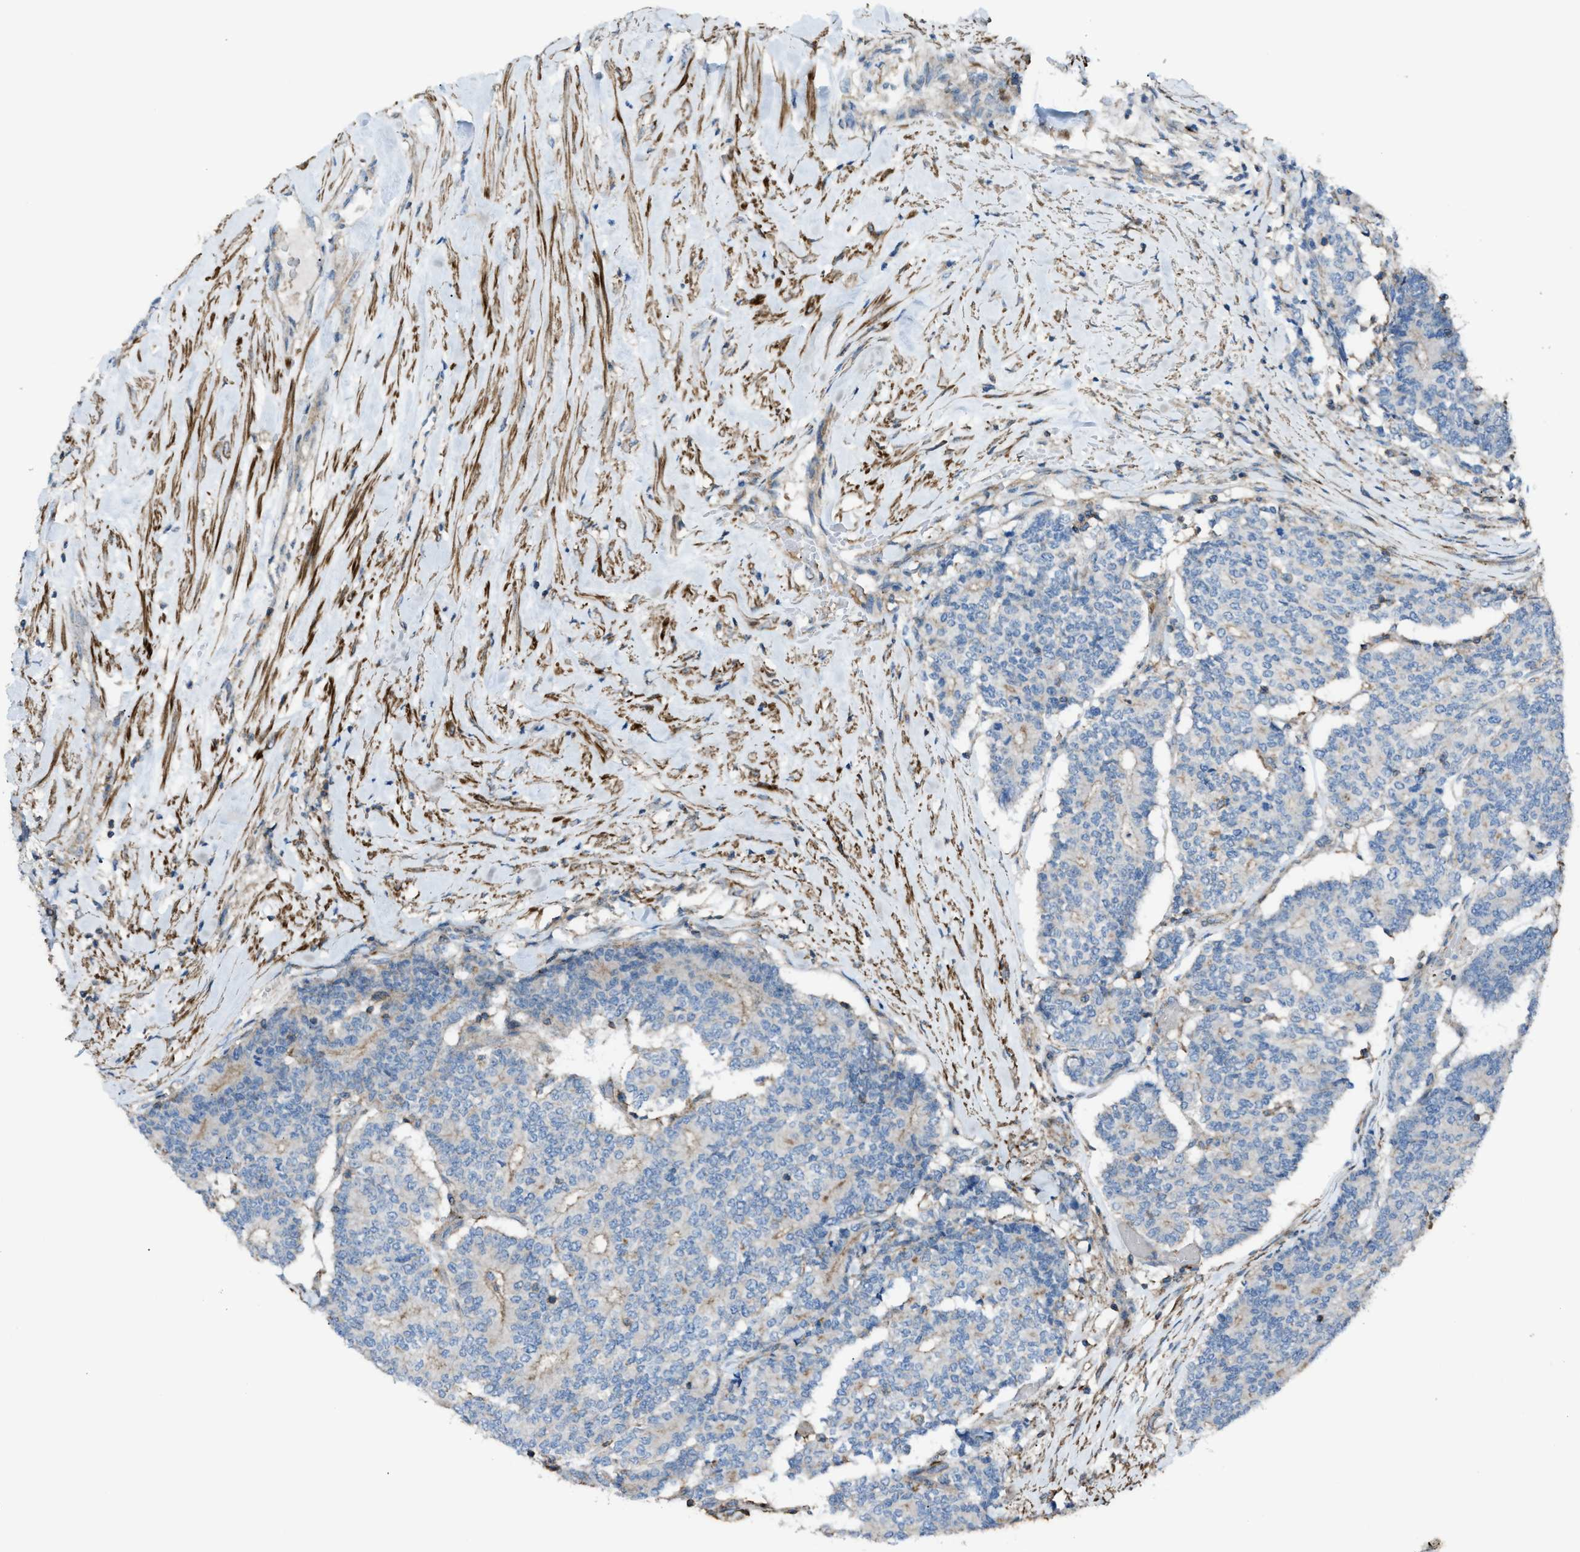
{"staining": {"intensity": "negative", "quantity": "none", "location": "none"}, "tissue": "prostate cancer", "cell_type": "Tumor cells", "image_type": "cancer", "snomed": [{"axis": "morphology", "description": "Normal tissue, NOS"}, {"axis": "morphology", "description": "Adenocarcinoma, High grade"}, {"axis": "topography", "description": "Prostate"}, {"axis": "topography", "description": "Seminal veicle"}], "caption": "This is an immunohistochemistry (IHC) histopathology image of prostate cancer (adenocarcinoma (high-grade)). There is no staining in tumor cells.", "gene": "NCK2", "patient": {"sex": "male", "age": 55}}